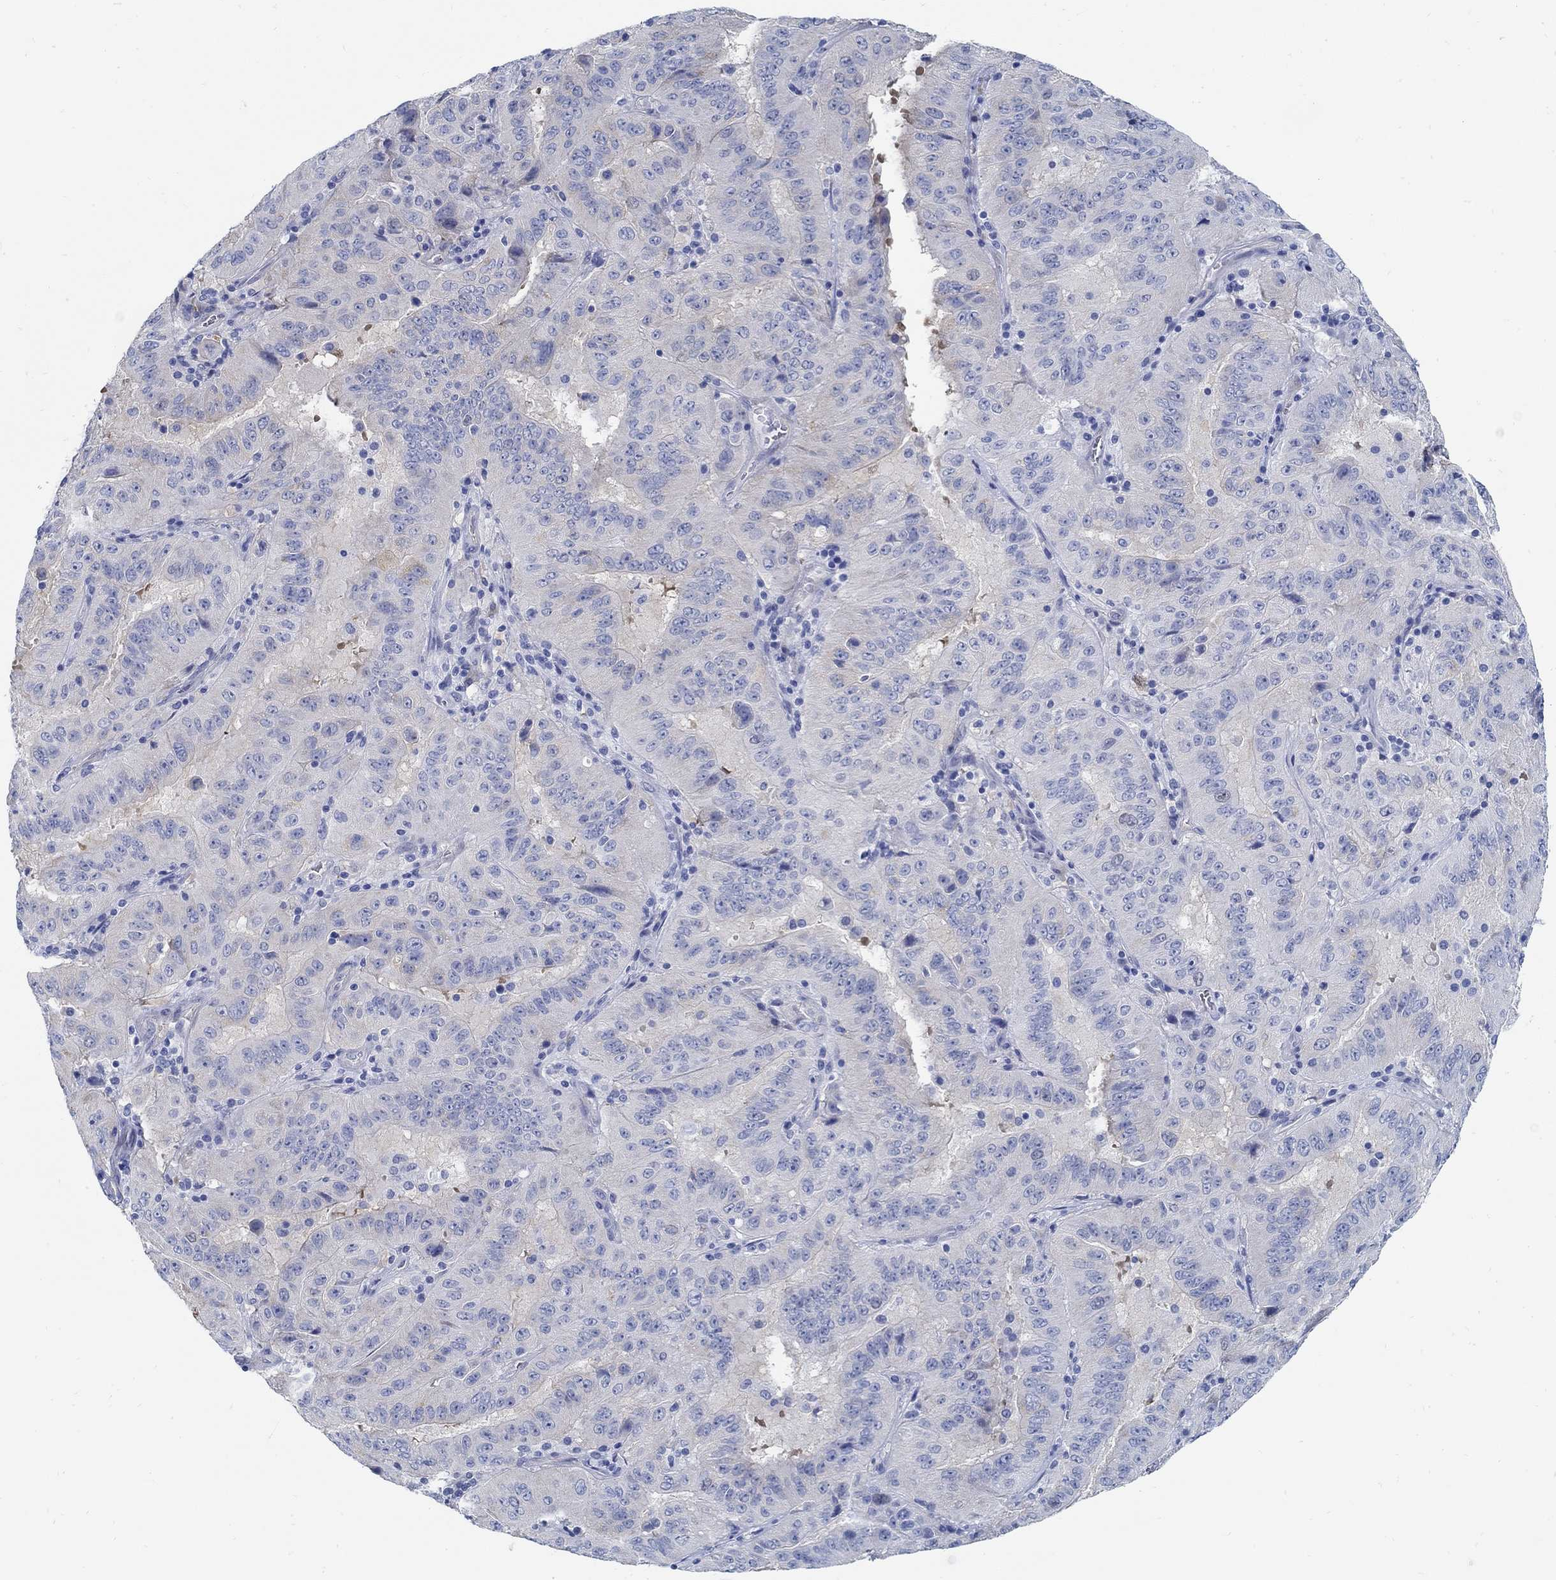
{"staining": {"intensity": "negative", "quantity": "none", "location": "none"}, "tissue": "pancreatic cancer", "cell_type": "Tumor cells", "image_type": "cancer", "snomed": [{"axis": "morphology", "description": "Adenocarcinoma, NOS"}, {"axis": "topography", "description": "Pancreas"}], "caption": "Micrograph shows no protein expression in tumor cells of pancreatic cancer (adenocarcinoma) tissue.", "gene": "C15orf39", "patient": {"sex": "male", "age": 63}}